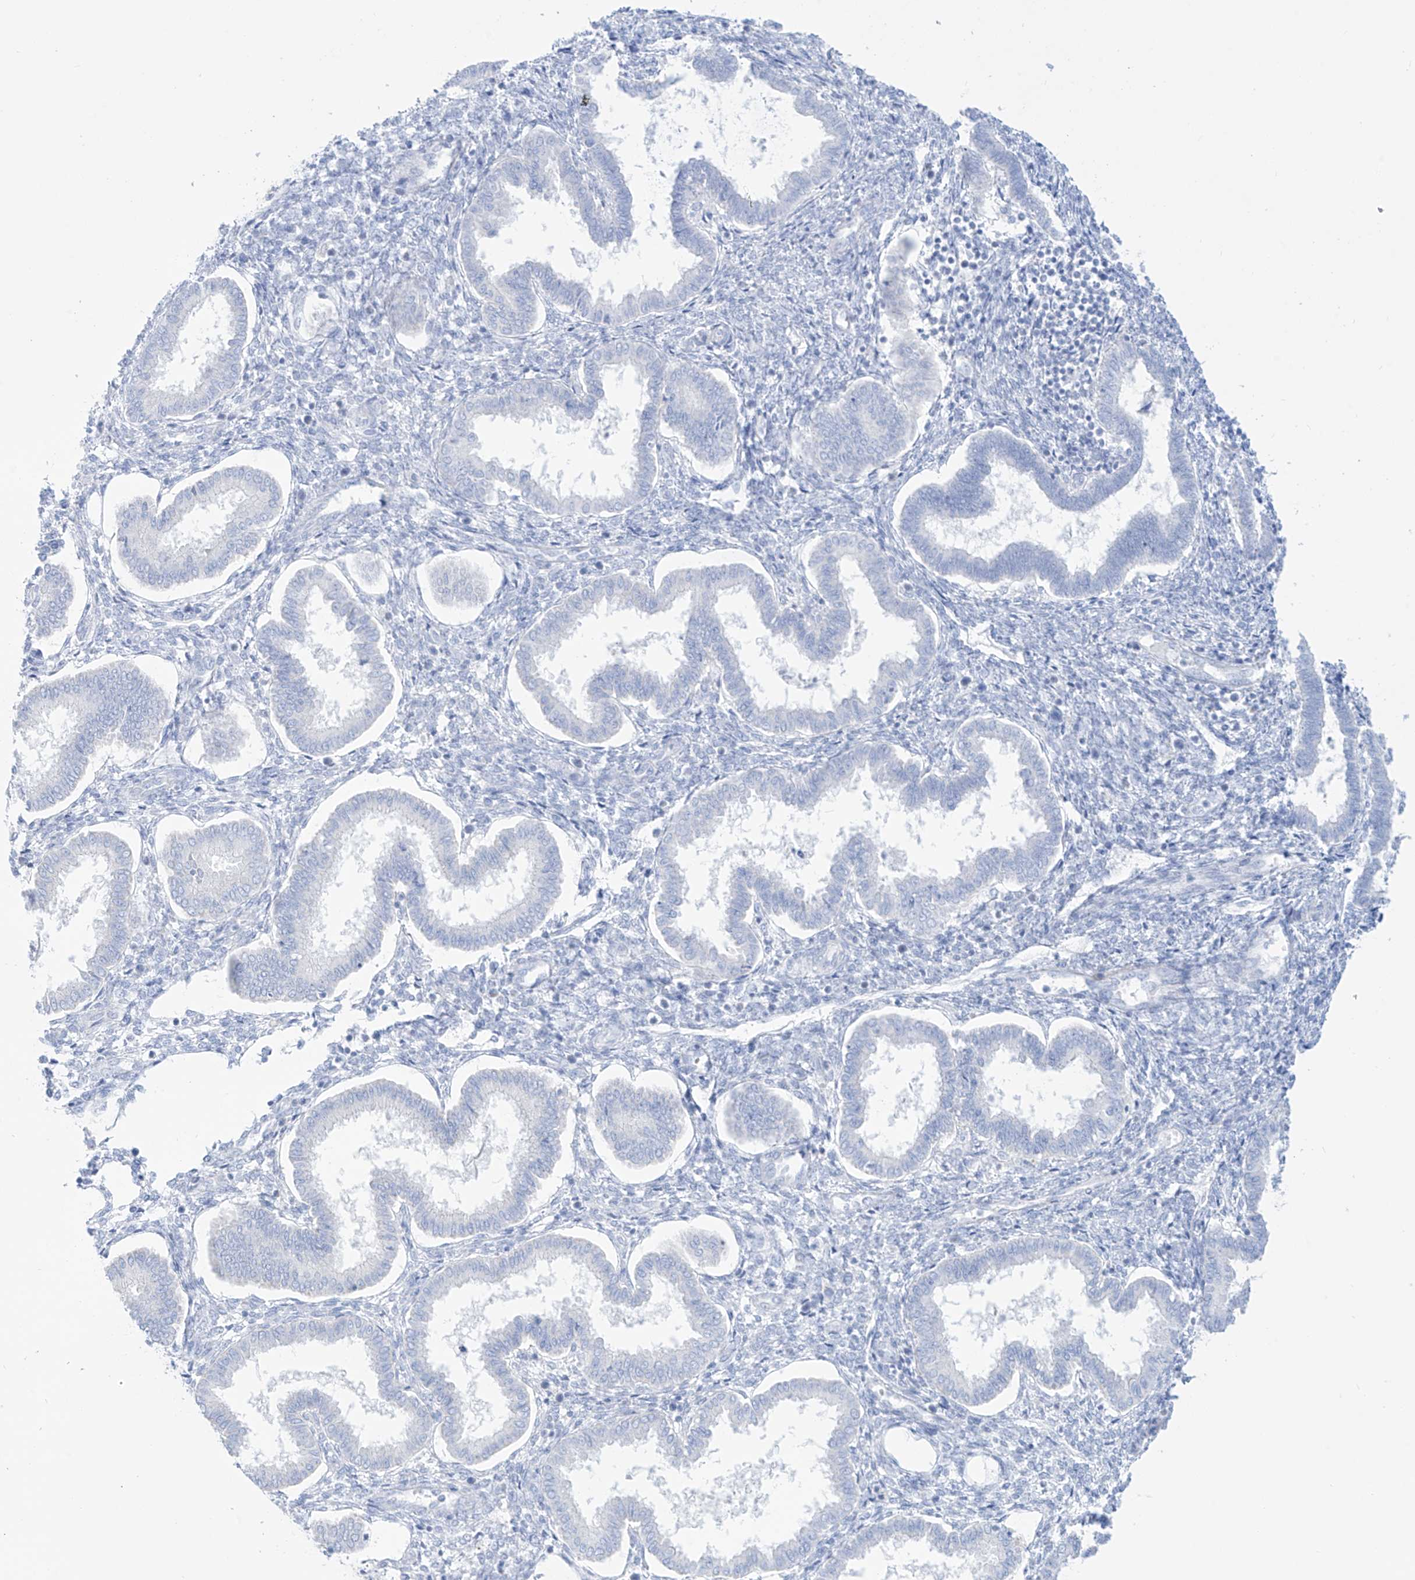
{"staining": {"intensity": "negative", "quantity": "none", "location": "none"}, "tissue": "endometrium", "cell_type": "Cells in endometrial stroma", "image_type": "normal", "snomed": [{"axis": "morphology", "description": "Normal tissue, NOS"}, {"axis": "topography", "description": "Endometrium"}], "caption": "The immunohistochemistry image has no significant staining in cells in endometrial stroma of endometrium.", "gene": "SLC26A3", "patient": {"sex": "female", "age": 24}}